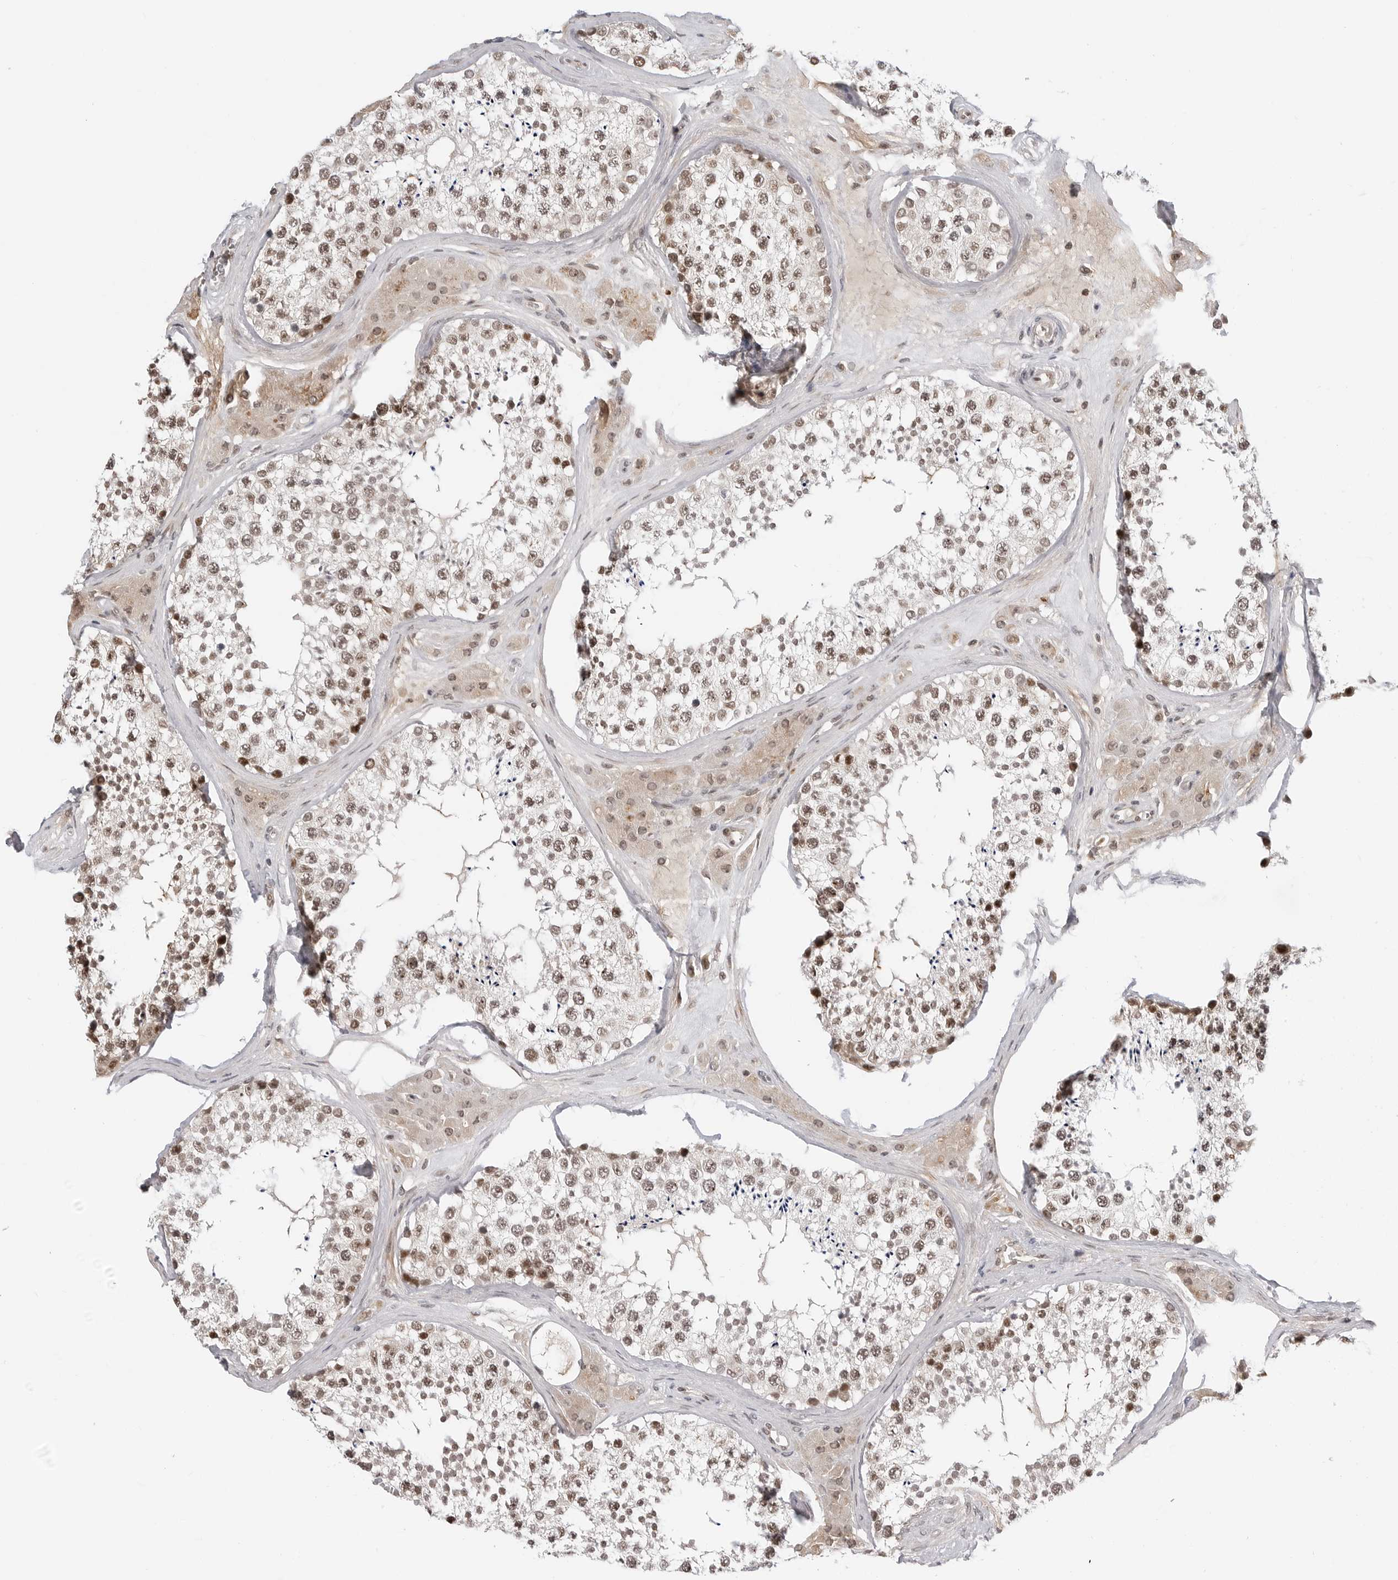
{"staining": {"intensity": "moderate", "quantity": ">75%", "location": "nuclear"}, "tissue": "testis", "cell_type": "Cells in seminiferous ducts", "image_type": "normal", "snomed": [{"axis": "morphology", "description": "Normal tissue, NOS"}, {"axis": "topography", "description": "Testis"}], "caption": "High-magnification brightfield microscopy of normal testis stained with DAB (brown) and counterstained with hematoxylin (blue). cells in seminiferous ducts exhibit moderate nuclear positivity is seen in approximately>75% of cells.", "gene": "C8orf33", "patient": {"sex": "male", "age": 46}}